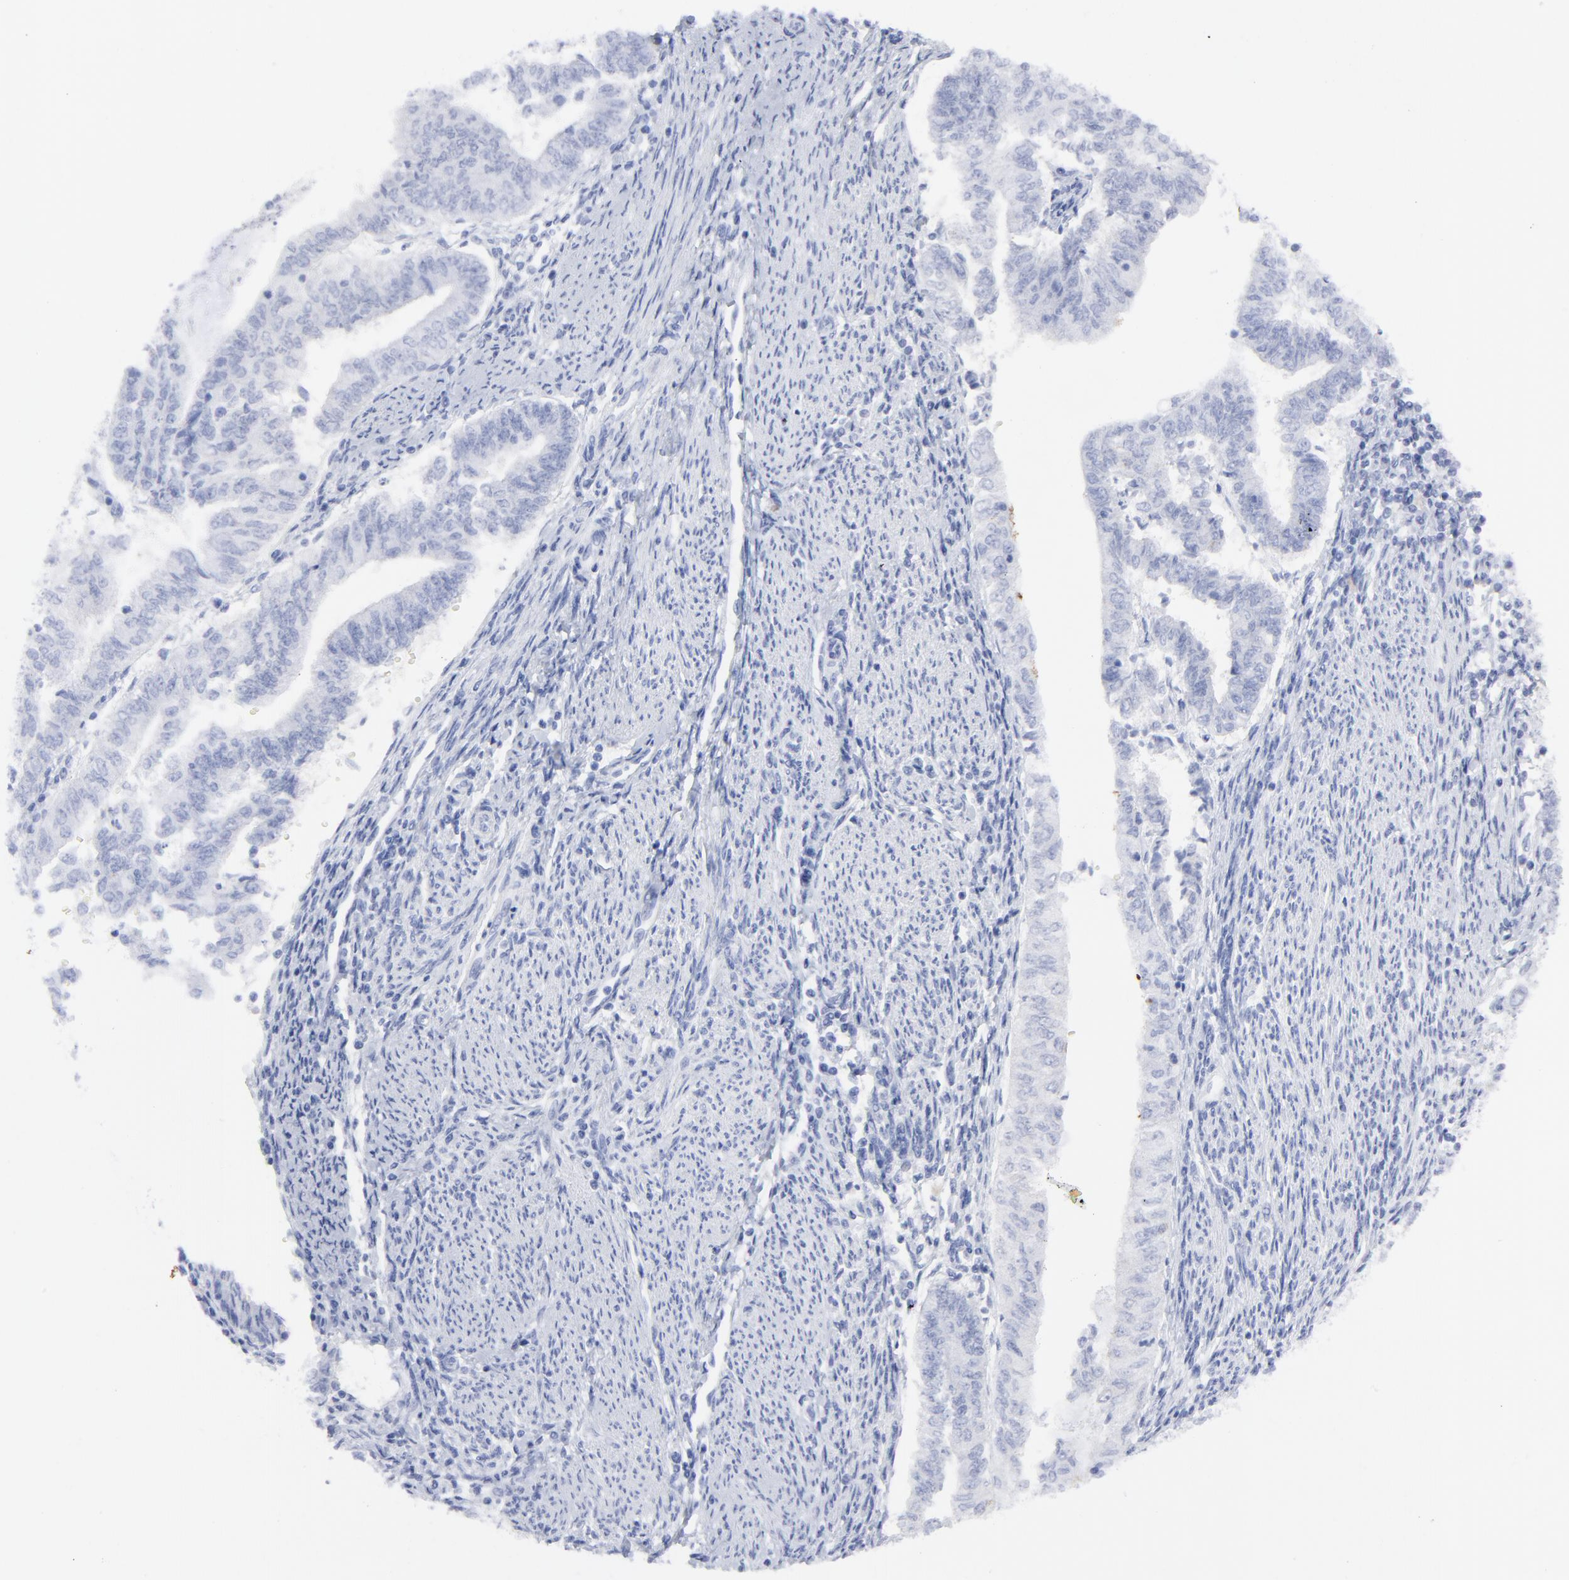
{"staining": {"intensity": "negative", "quantity": "none", "location": "none"}, "tissue": "endometrial cancer", "cell_type": "Tumor cells", "image_type": "cancer", "snomed": [{"axis": "morphology", "description": "Adenocarcinoma, NOS"}, {"axis": "topography", "description": "Endometrium"}], "caption": "Immunohistochemistry (IHC) of endometrial cancer (adenocarcinoma) demonstrates no expression in tumor cells. (IHC, brightfield microscopy, high magnification).", "gene": "CNTN3", "patient": {"sex": "female", "age": 66}}